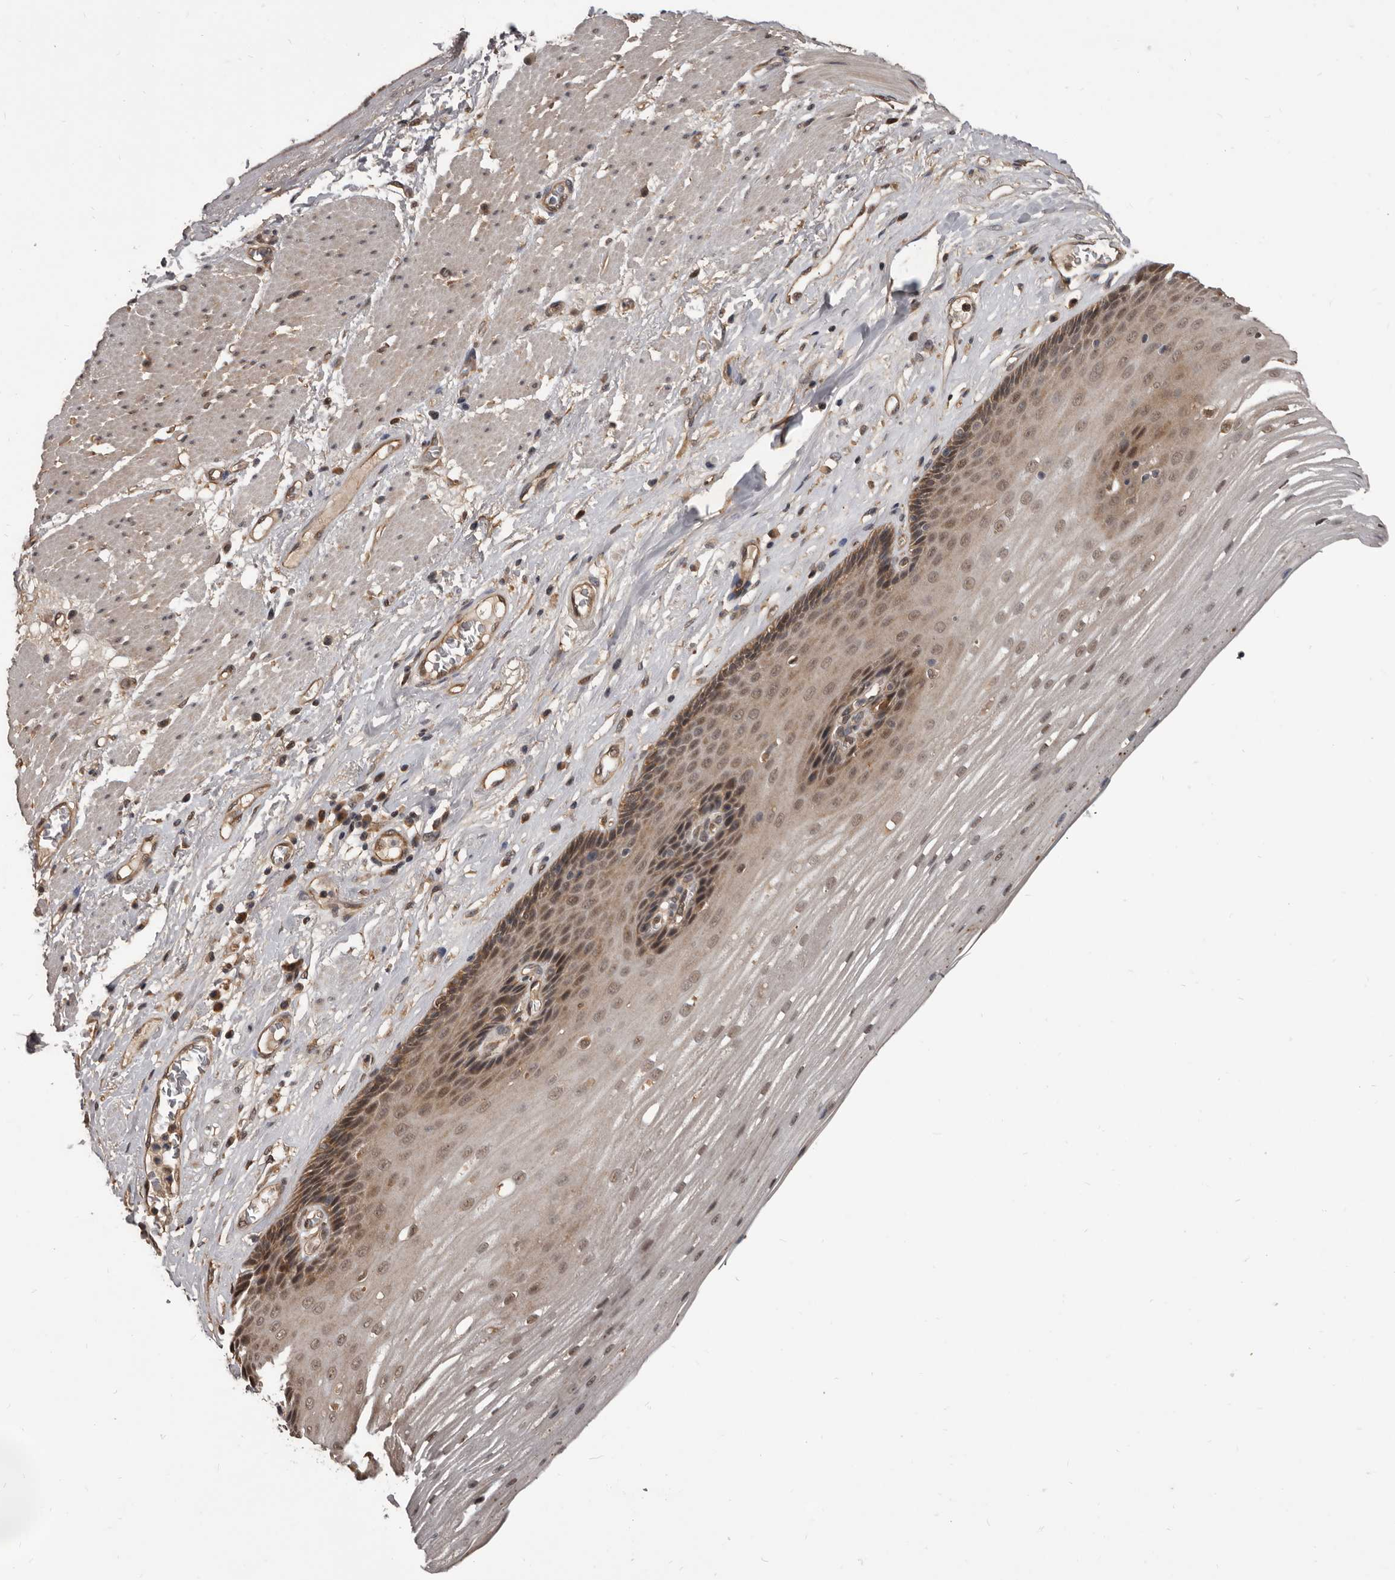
{"staining": {"intensity": "moderate", "quantity": ">75%", "location": "cytoplasmic/membranous,nuclear"}, "tissue": "esophagus", "cell_type": "Squamous epithelial cells", "image_type": "normal", "snomed": [{"axis": "morphology", "description": "Normal tissue, NOS"}, {"axis": "topography", "description": "Esophagus"}], "caption": "Immunohistochemical staining of normal esophagus reveals medium levels of moderate cytoplasmic/membranous,nuclear expression in approximately >75% of squamous epithelial cells.", "gene": "AHR", "patient": {"sex": "male", "age": 62}}